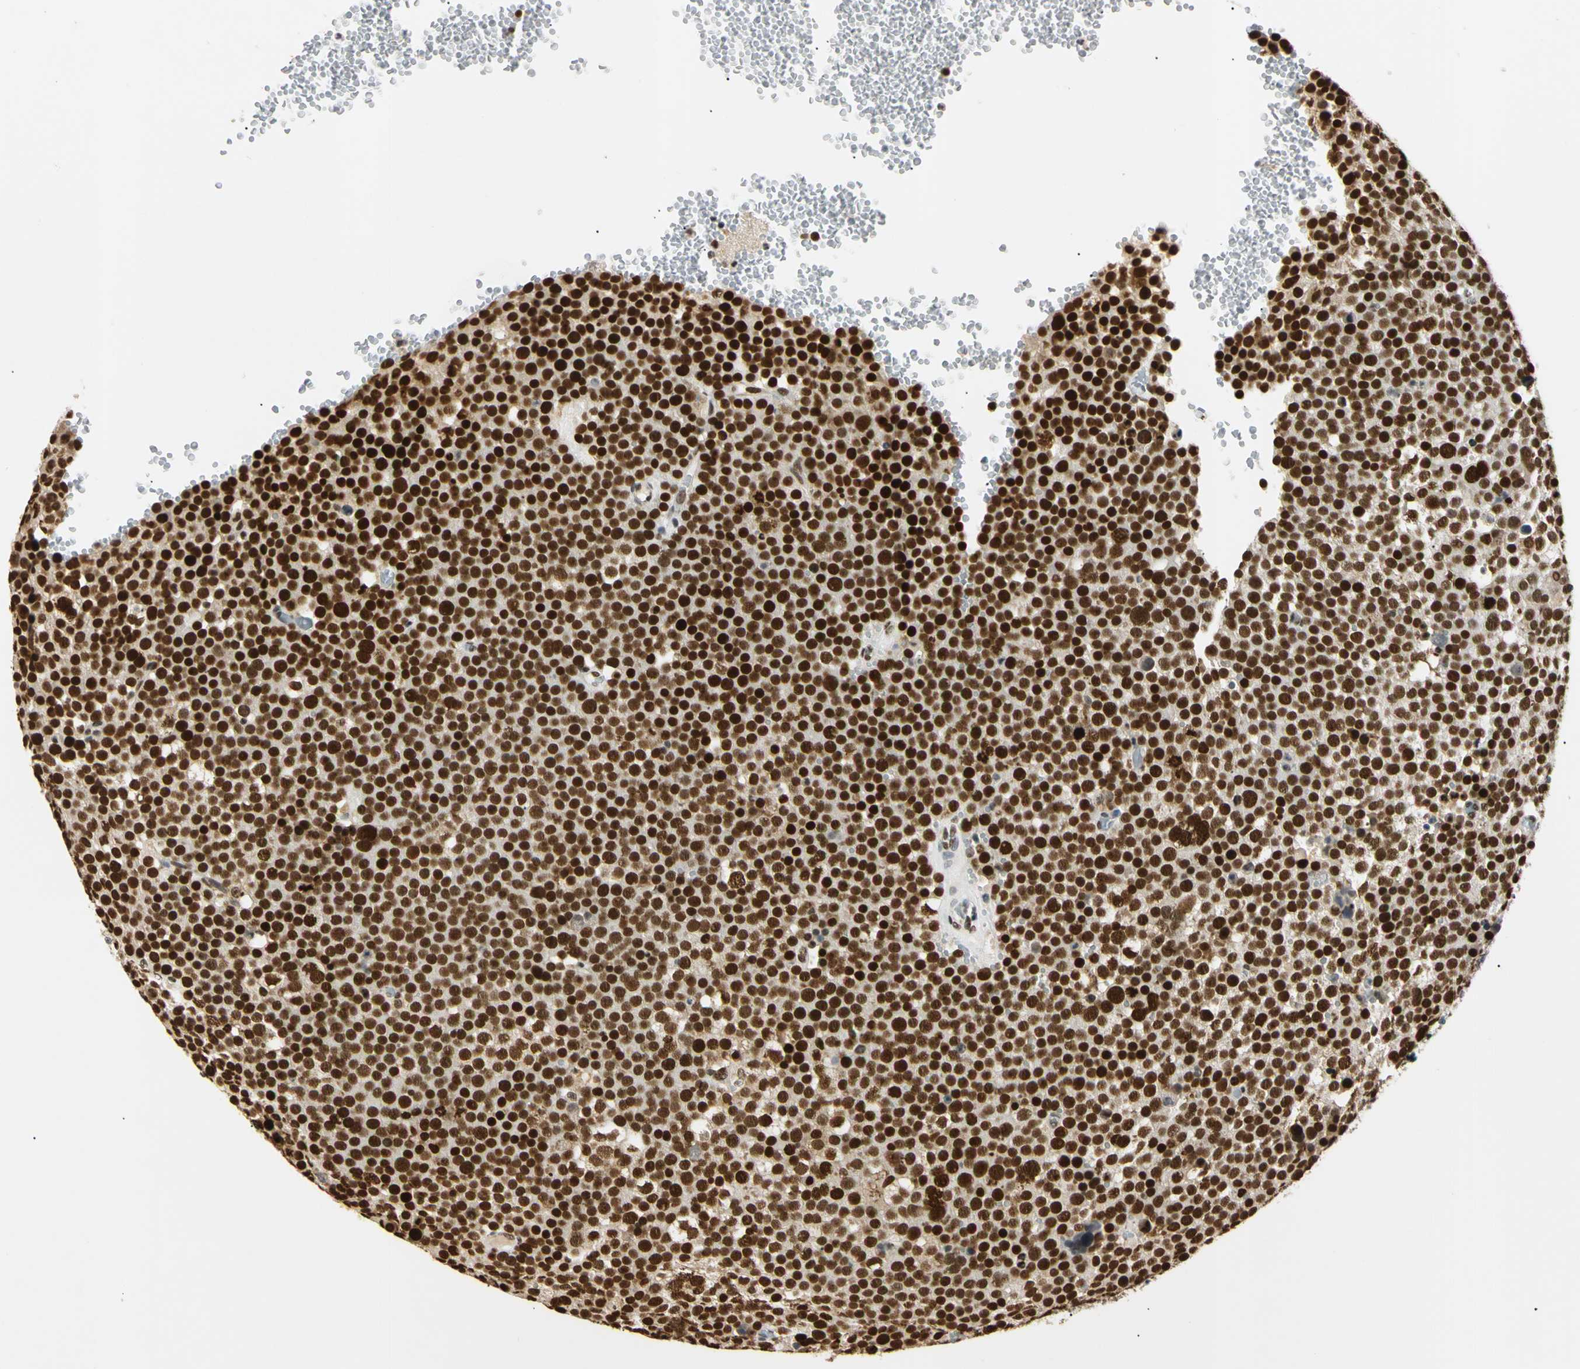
{"staining": {"intensity": "strong", "quantity": ">75%", "location": "nuclear"}, "tissue": "testis cancer", "cell_type": "Tumor cells", "image_type": "cancer", "snomed": [{"axis": "morphology", "description": "Seminoma, NOS"}, {"axis": "topography", "description": "Testis"}], "caption": "Testis cancer (seminoma) tissue displays strong nuclear expression in about >75% of tumor cells, visualized by immunohistochemistry.", "gene": "SMARCA5", "patient": {"sex": "male", "age": 71}}